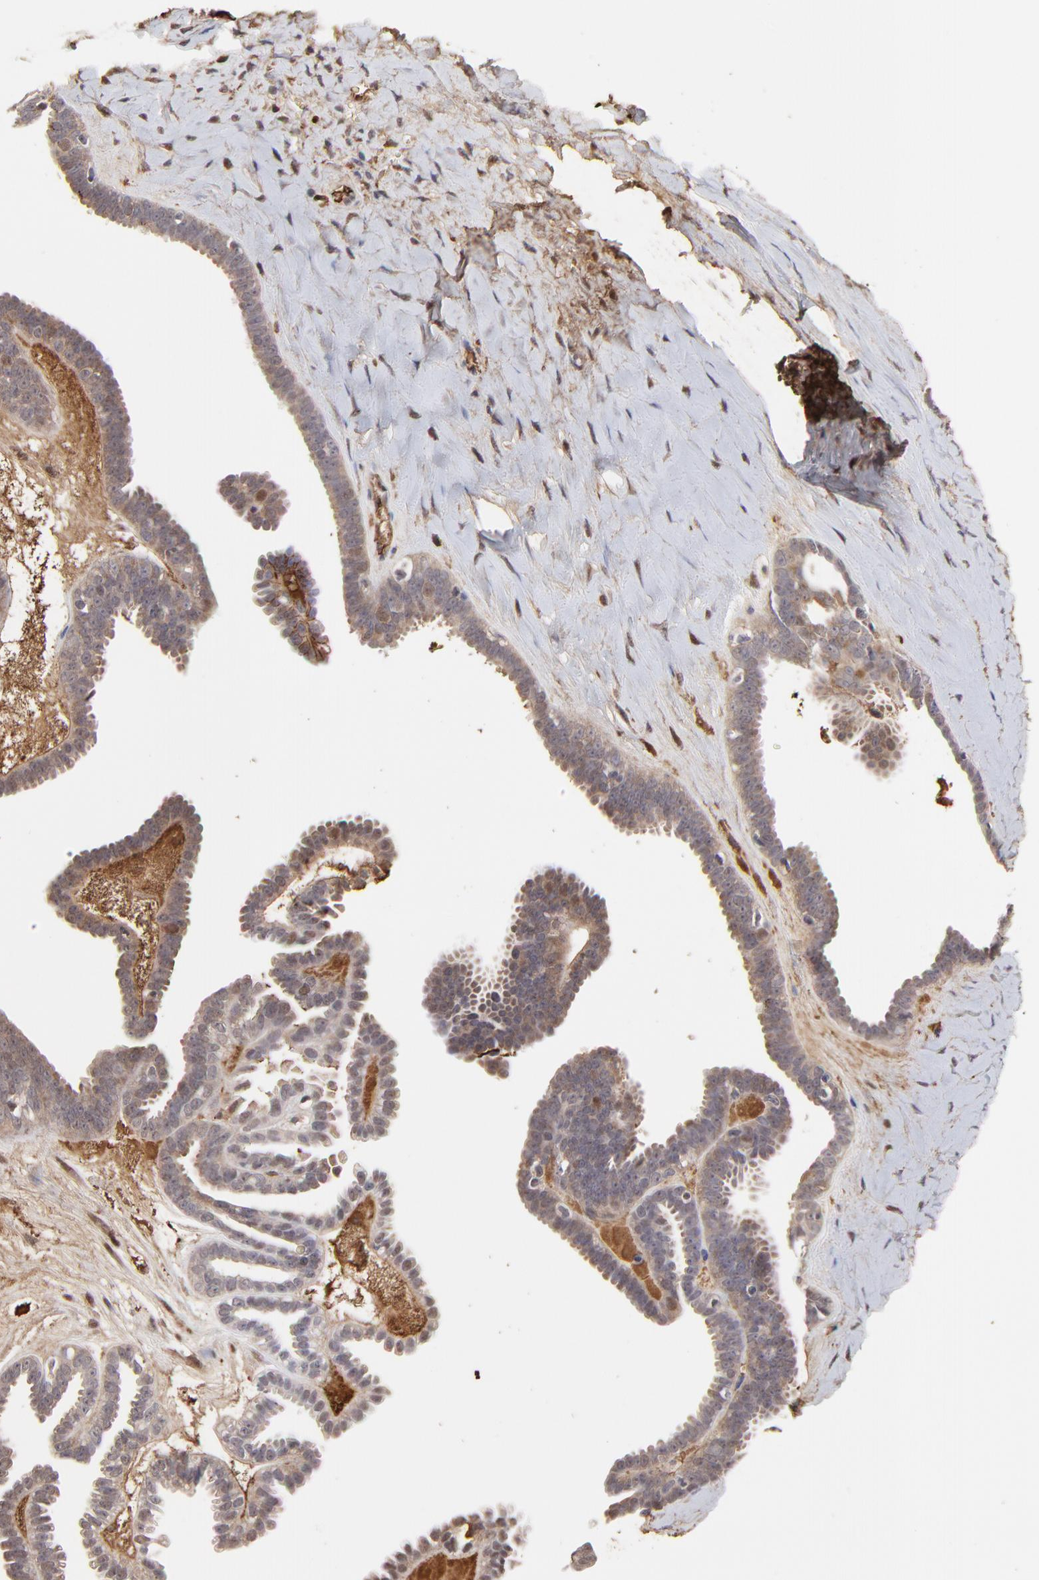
{"staining": {"intensity": "weak", "quantity": "25%-75%", "location": "nuclear"}, "tissue": "ovarian cancer", "cell_type": "Tumor cells", "image_type": "cancer", "snomed": [{"axis": "morphology", "description": "Cystadenocarcinoma, serous, NOS"}, {"axis": "topography", "description": "Ovary"}], "caption": "Protein analysis of ovarian serous cystadenocarcinoma tissue reveals weak nuclear staining in approximately 25%-75% of tumor cells.", "gene": "PSMD14", "patient": {"sex": "female", "age": 71}}